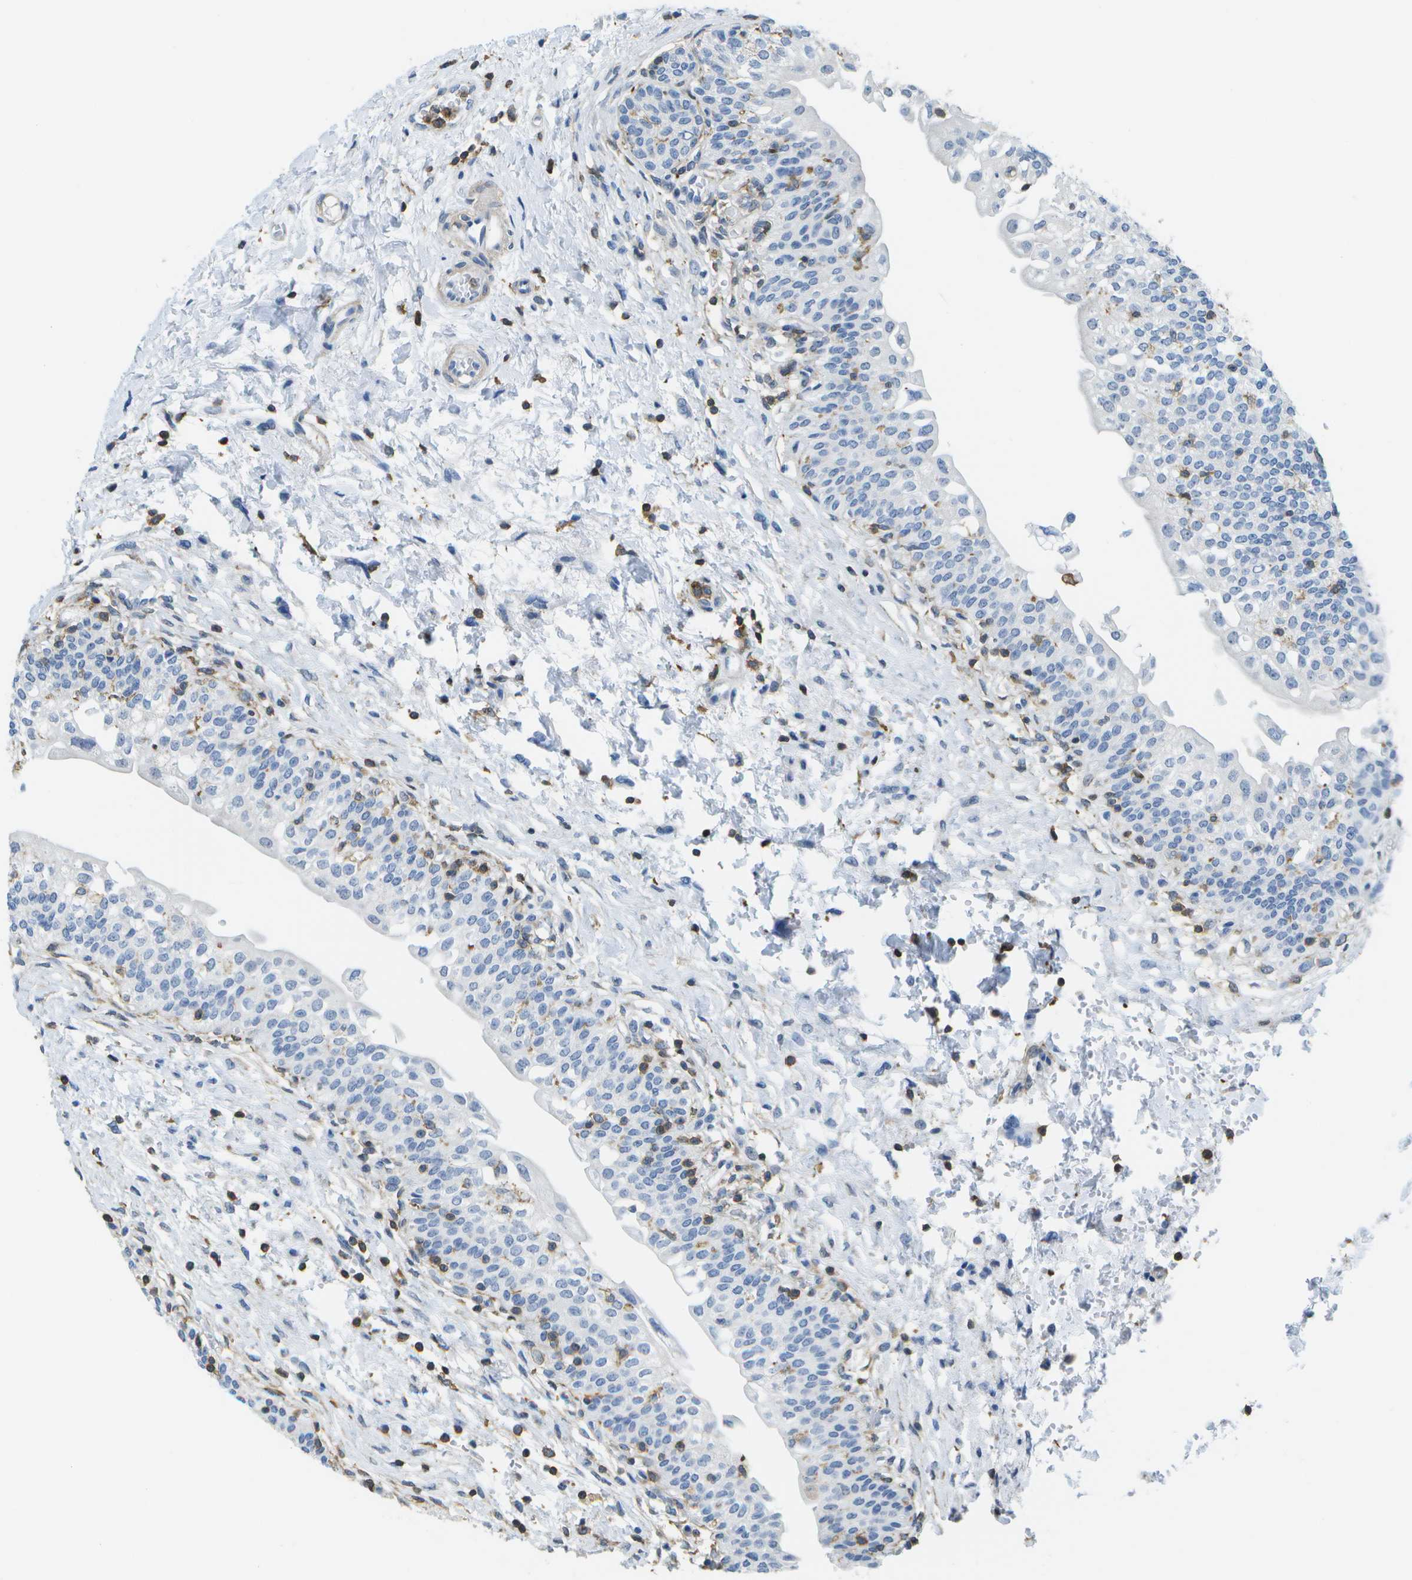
{"staining": {"intensity": "negative", "quantity": "none", "location": "none"}, "tissue": "urinary bladder", "cell_type": "Urothelial cells", "image_type": "normal", "snomed": [{"axis": "morphology", "description": "Normal tissue, NOS"}, {"axis": "topography", "description": "Urinary bladder"}], "caption": "The histopathology image displays no significant staining in urothelial cells of urinary bladder.", "gene": "RCSD1", "patient": {"sex": "male", "age": 55}}